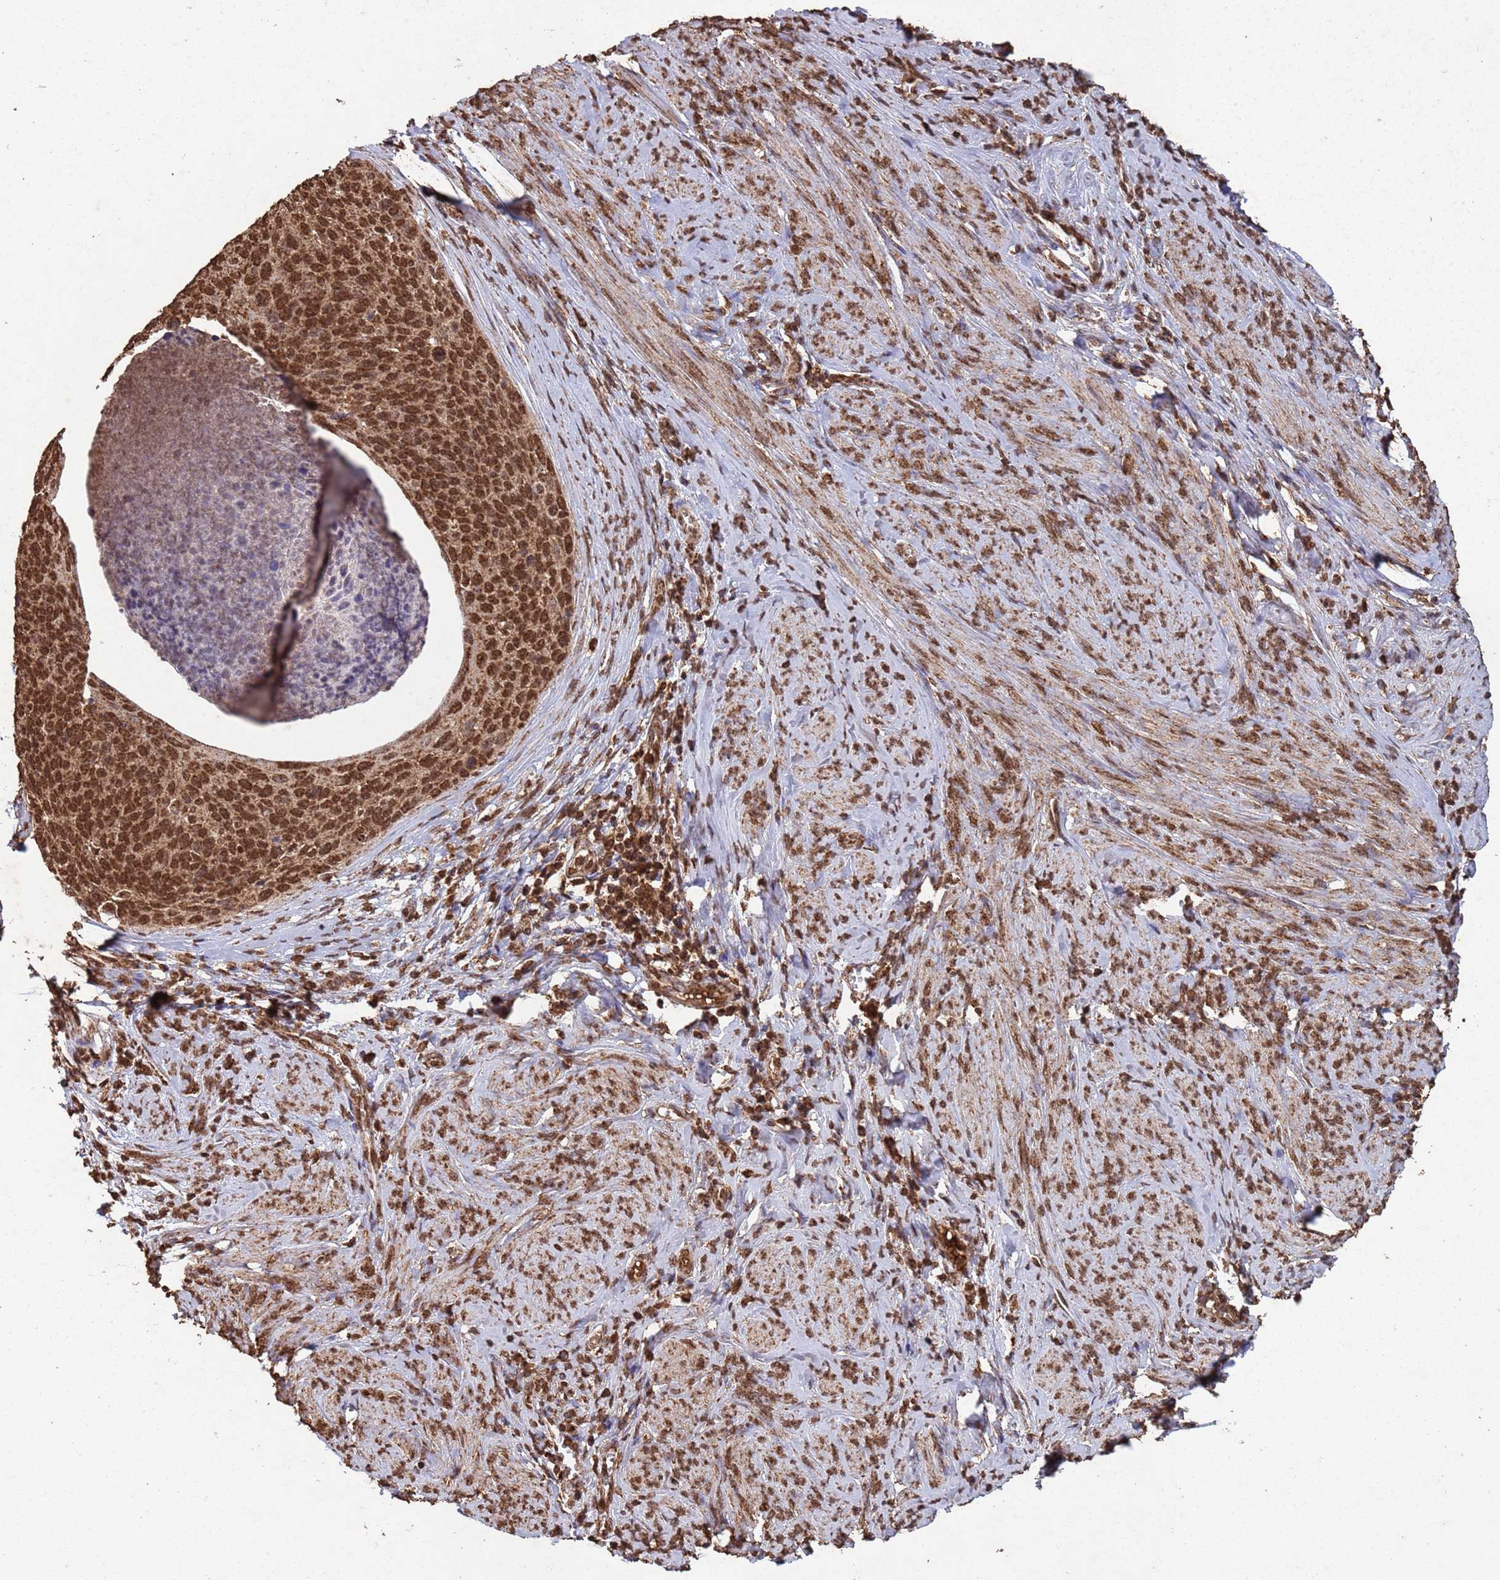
{"staining": {"intensity": "strong", "quantity": ">75%", "location": "nuclear"}, "tissue": "cervical cancer", "cell_type": "Tumor cells", "image_type": "cancer", "snomed": [{"axis": "morphology", "description": "Squamous cell carcinoma, NOS"}, {"axis": "topography", "description": "Cervix"}], "caption": "Tumor cells show strong nuclear expression in approximately >75% of cells in squamous cell carcinoma (cervical).", "gene": "HDAC10", "patient": {"sex": "female", "age": 80}}